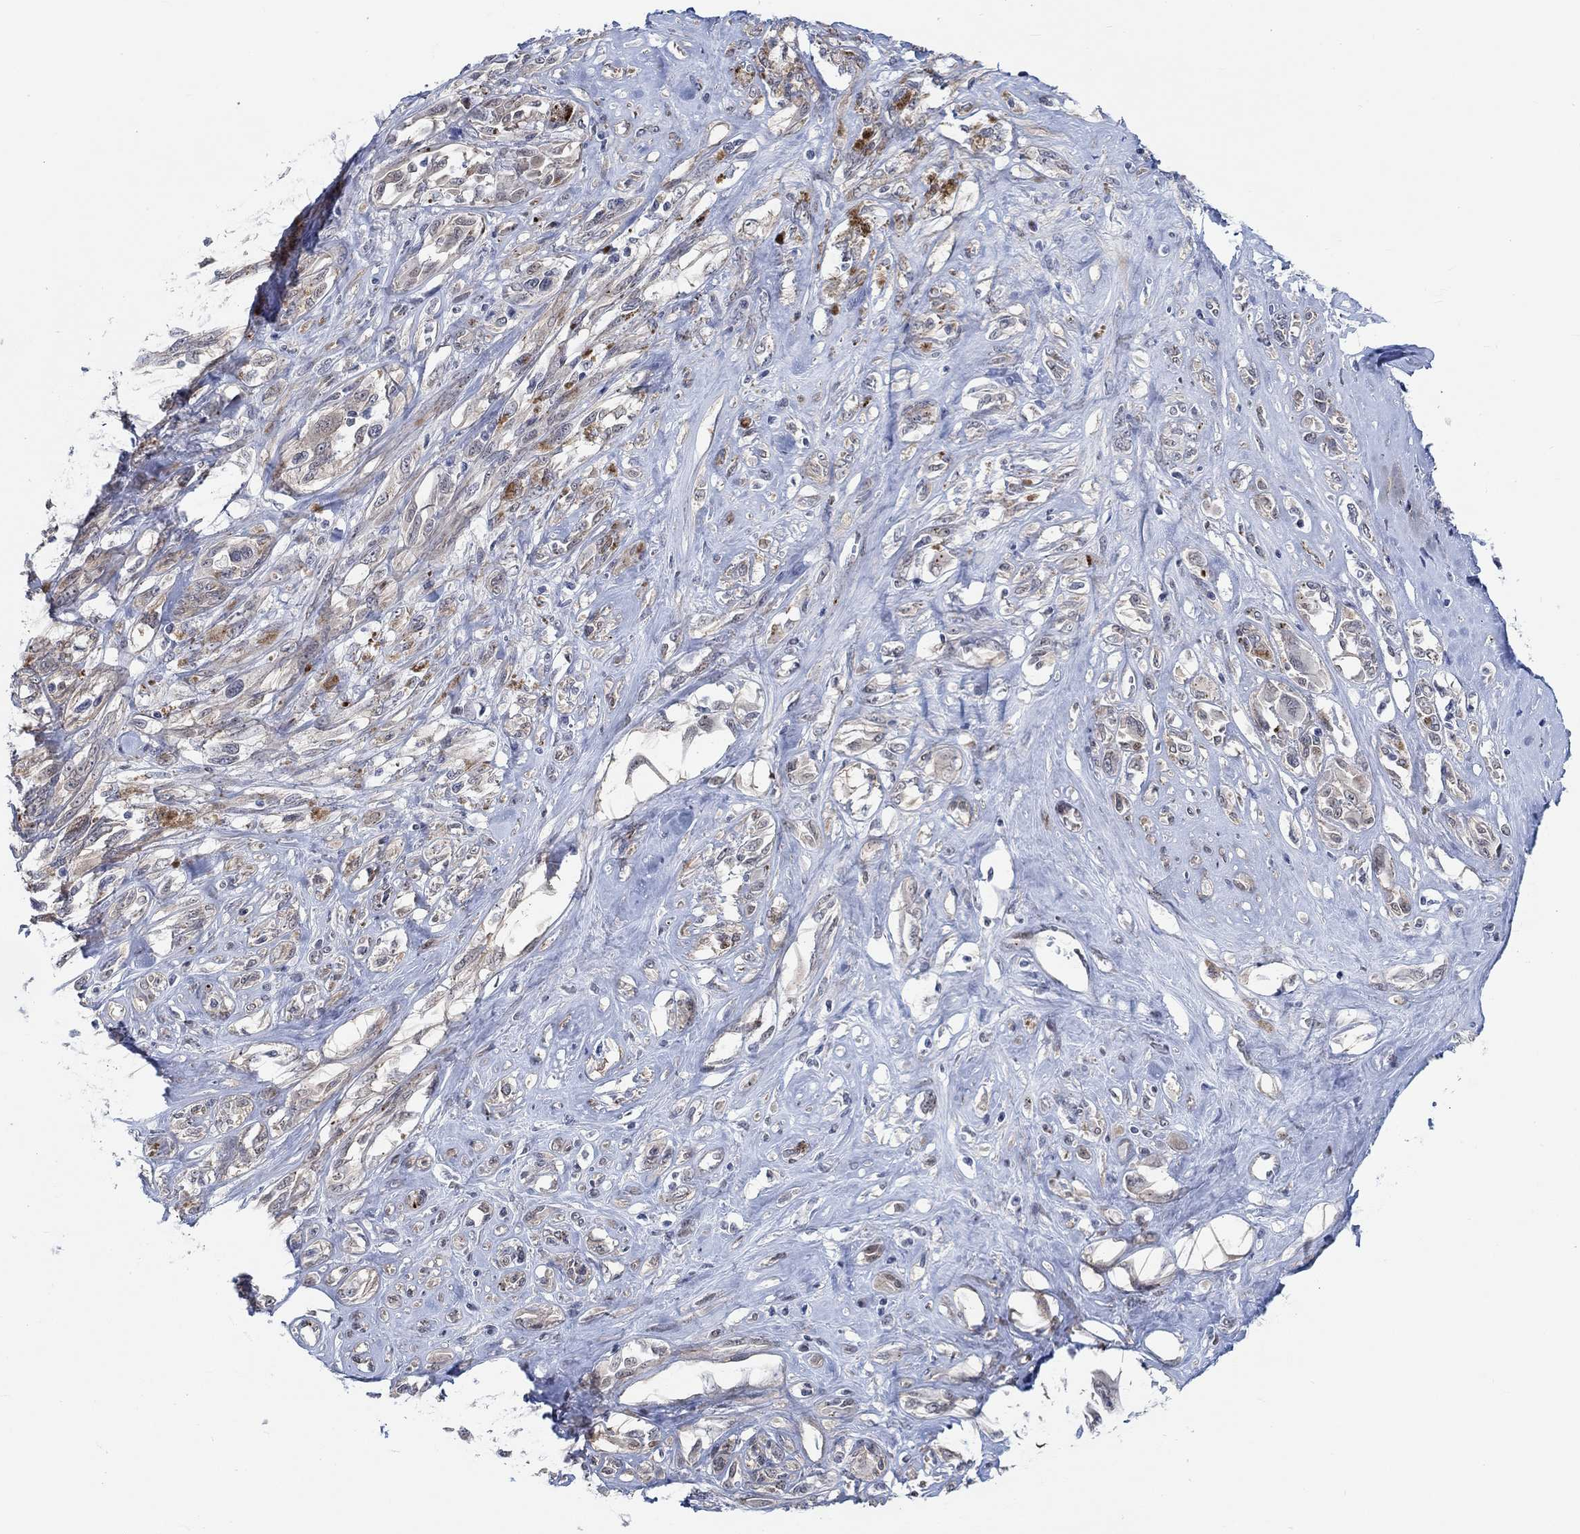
{"staining": {"intensity": "weak", "quantity": "<25%", "location": "cytoplasmic/membranous"}, "tissue": "melanoma", "cell_type": "Tumor cells", "image_type": "cancer", "snomed": [{"axis": "morphology", "description": "Malignant melanoma, NOS"}, {"axis": "topography", "description": "Skin"}], "caption": "Histopathology image shows no significant protein staining in tumor cells of malignant melanoma.", "gene": "KCNH8", "patient": {"sex": "female", "age": 91}}